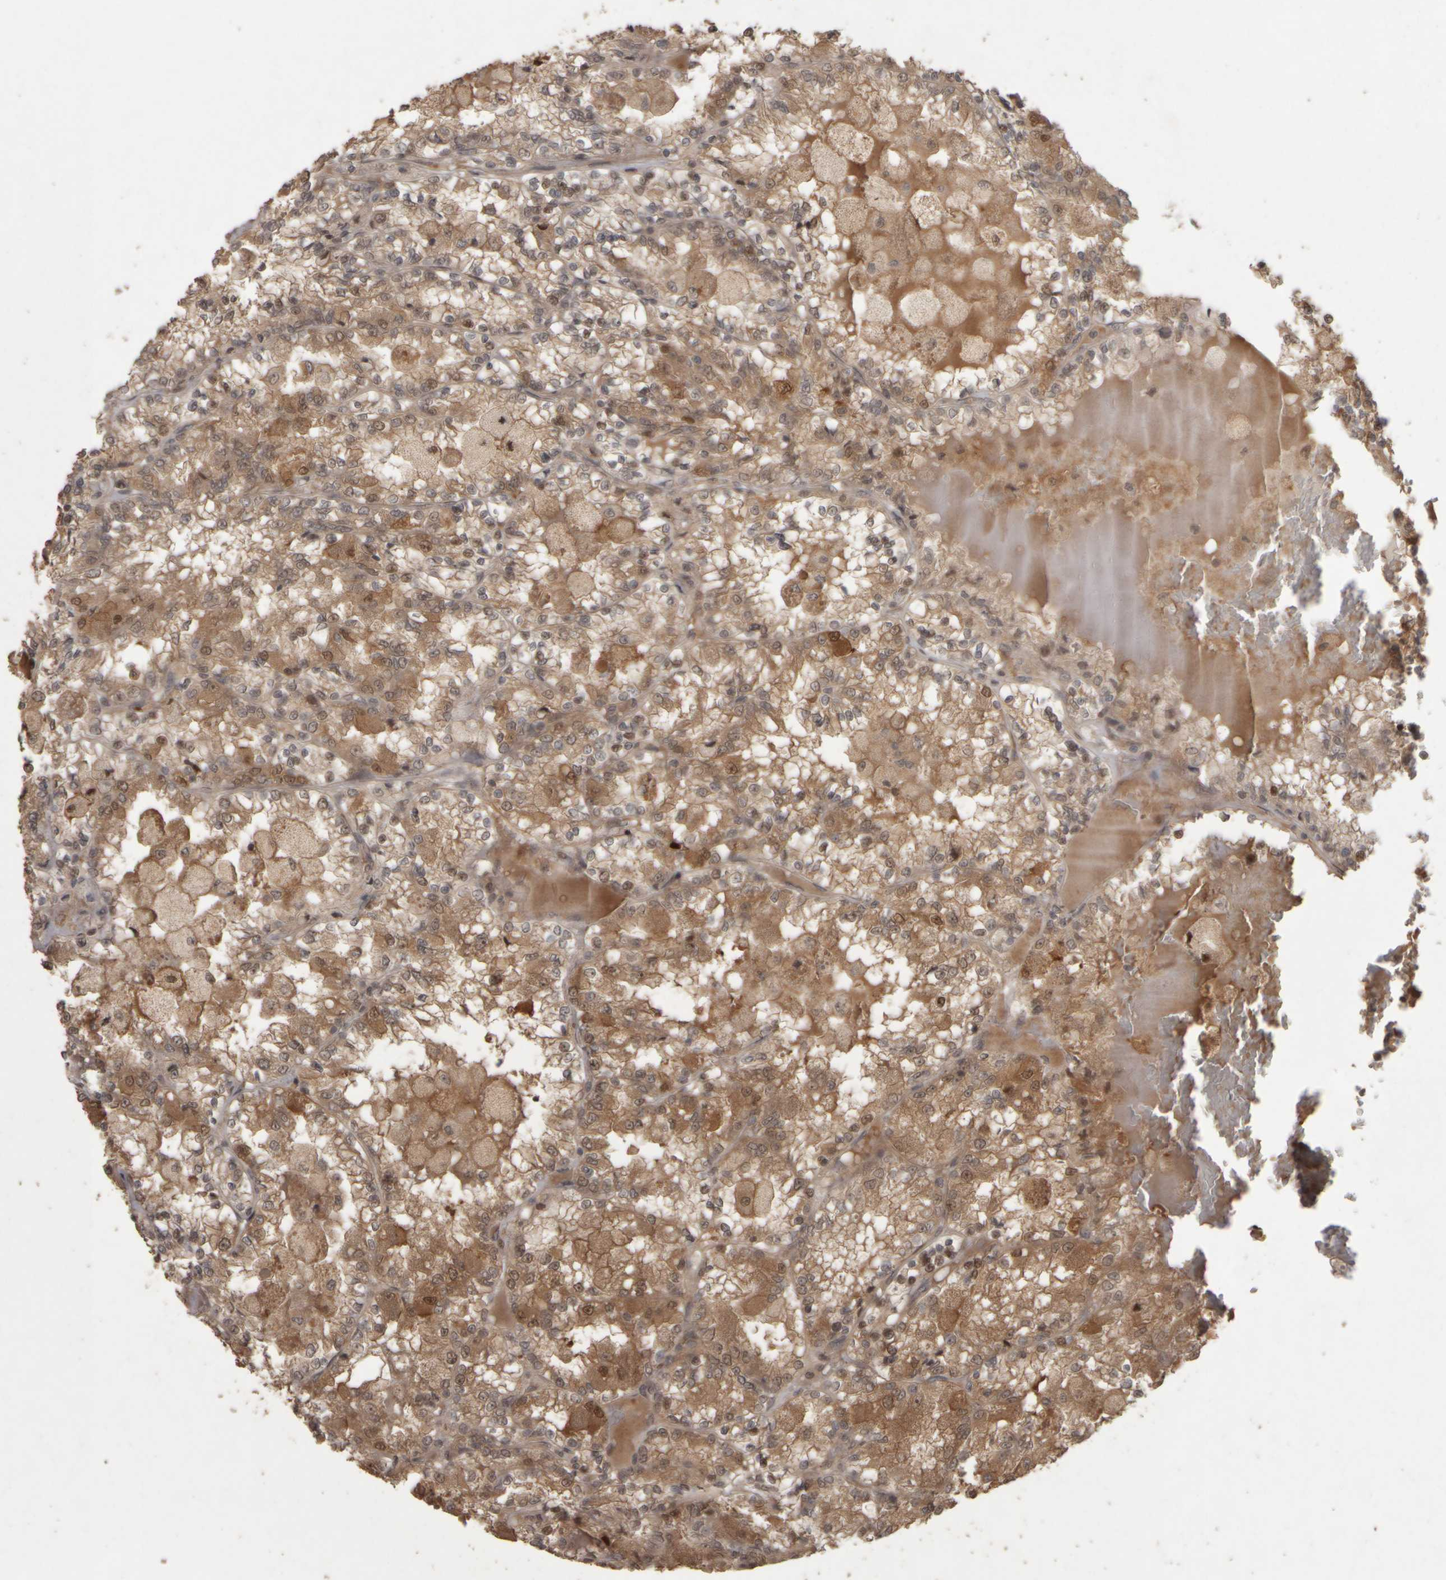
{"staining": {"intensity": "moderate", "quantity": ">75%", "location": "cytoplasmic/membranous,nuclear"}, "tissue": "renal cancer", "cell_type": "Tumor cells", "image_type": "cancer", "snomed": [{"axis": "morphology", "description": "Adenocarcinoma, NOS"}, {"axis": "topography", "description": "Kidney"}], "caption": "The image shows immunohistochemical staining of renal adenocarcinoma. There is moderate cytoplasmic/membranous and nuclear staining is seen in about >75% of tumor cells.", "gene": "ACO1", "patient": {"sex": "female", "age": 56}}